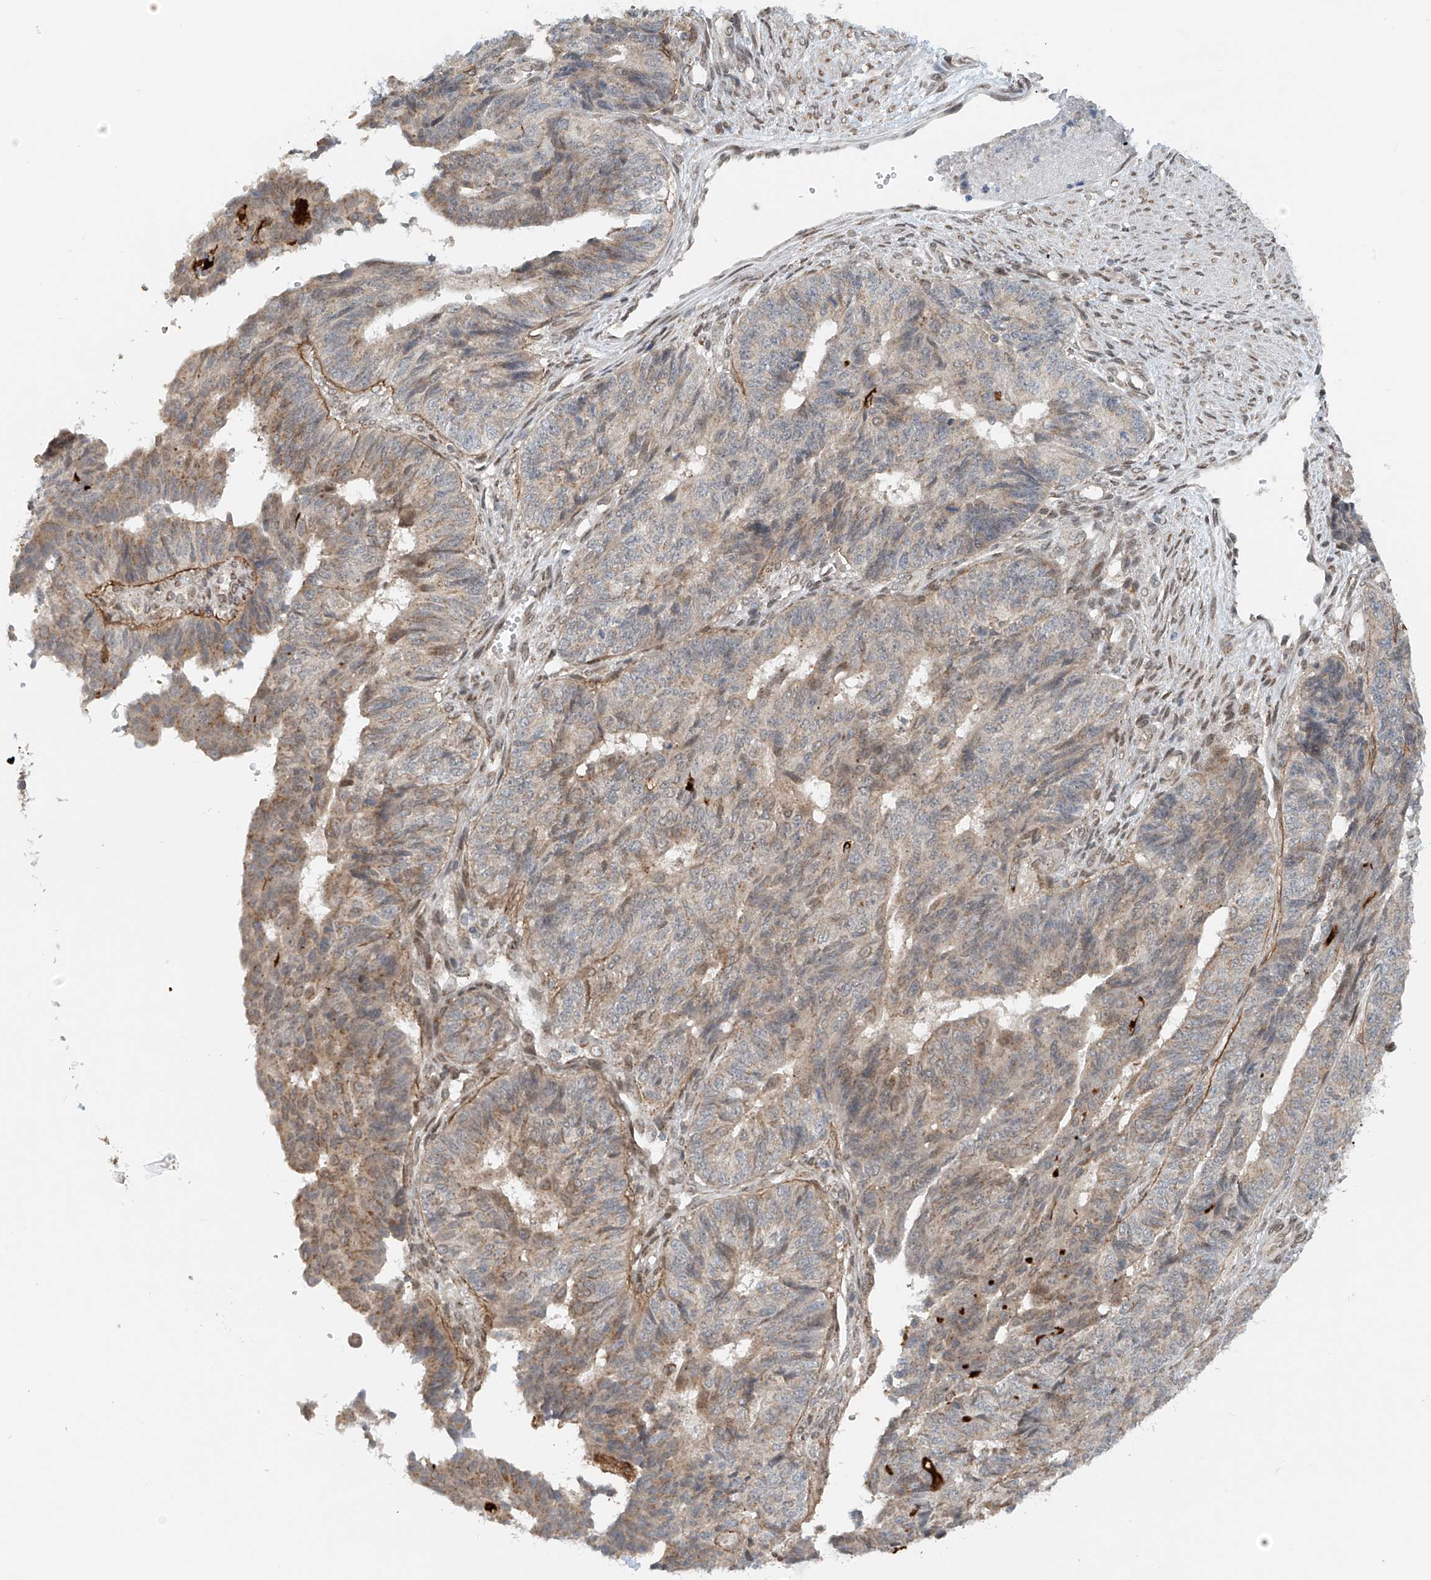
{"staining": {"intensity": "weak", "quantity": "<25%", "location": "cytoplasmic/membranous"}, "tissue": "endometrial cancer", "cell_type": "Tumor cells", "image_type": "cancer", "snomed": [{"axis": "morphology", "description": "Adenocarcinoma, NOS"}, {"axis": "topography", "description": "Endometrium"}], "caption": "This is an immunohistochemistry (IHC) histopathology image of endometrial cancer (adenocarcinoma). There is no staining in tumor cells.", "gene": "STARD9", "patient": {"sex": "female", "age": 32}}